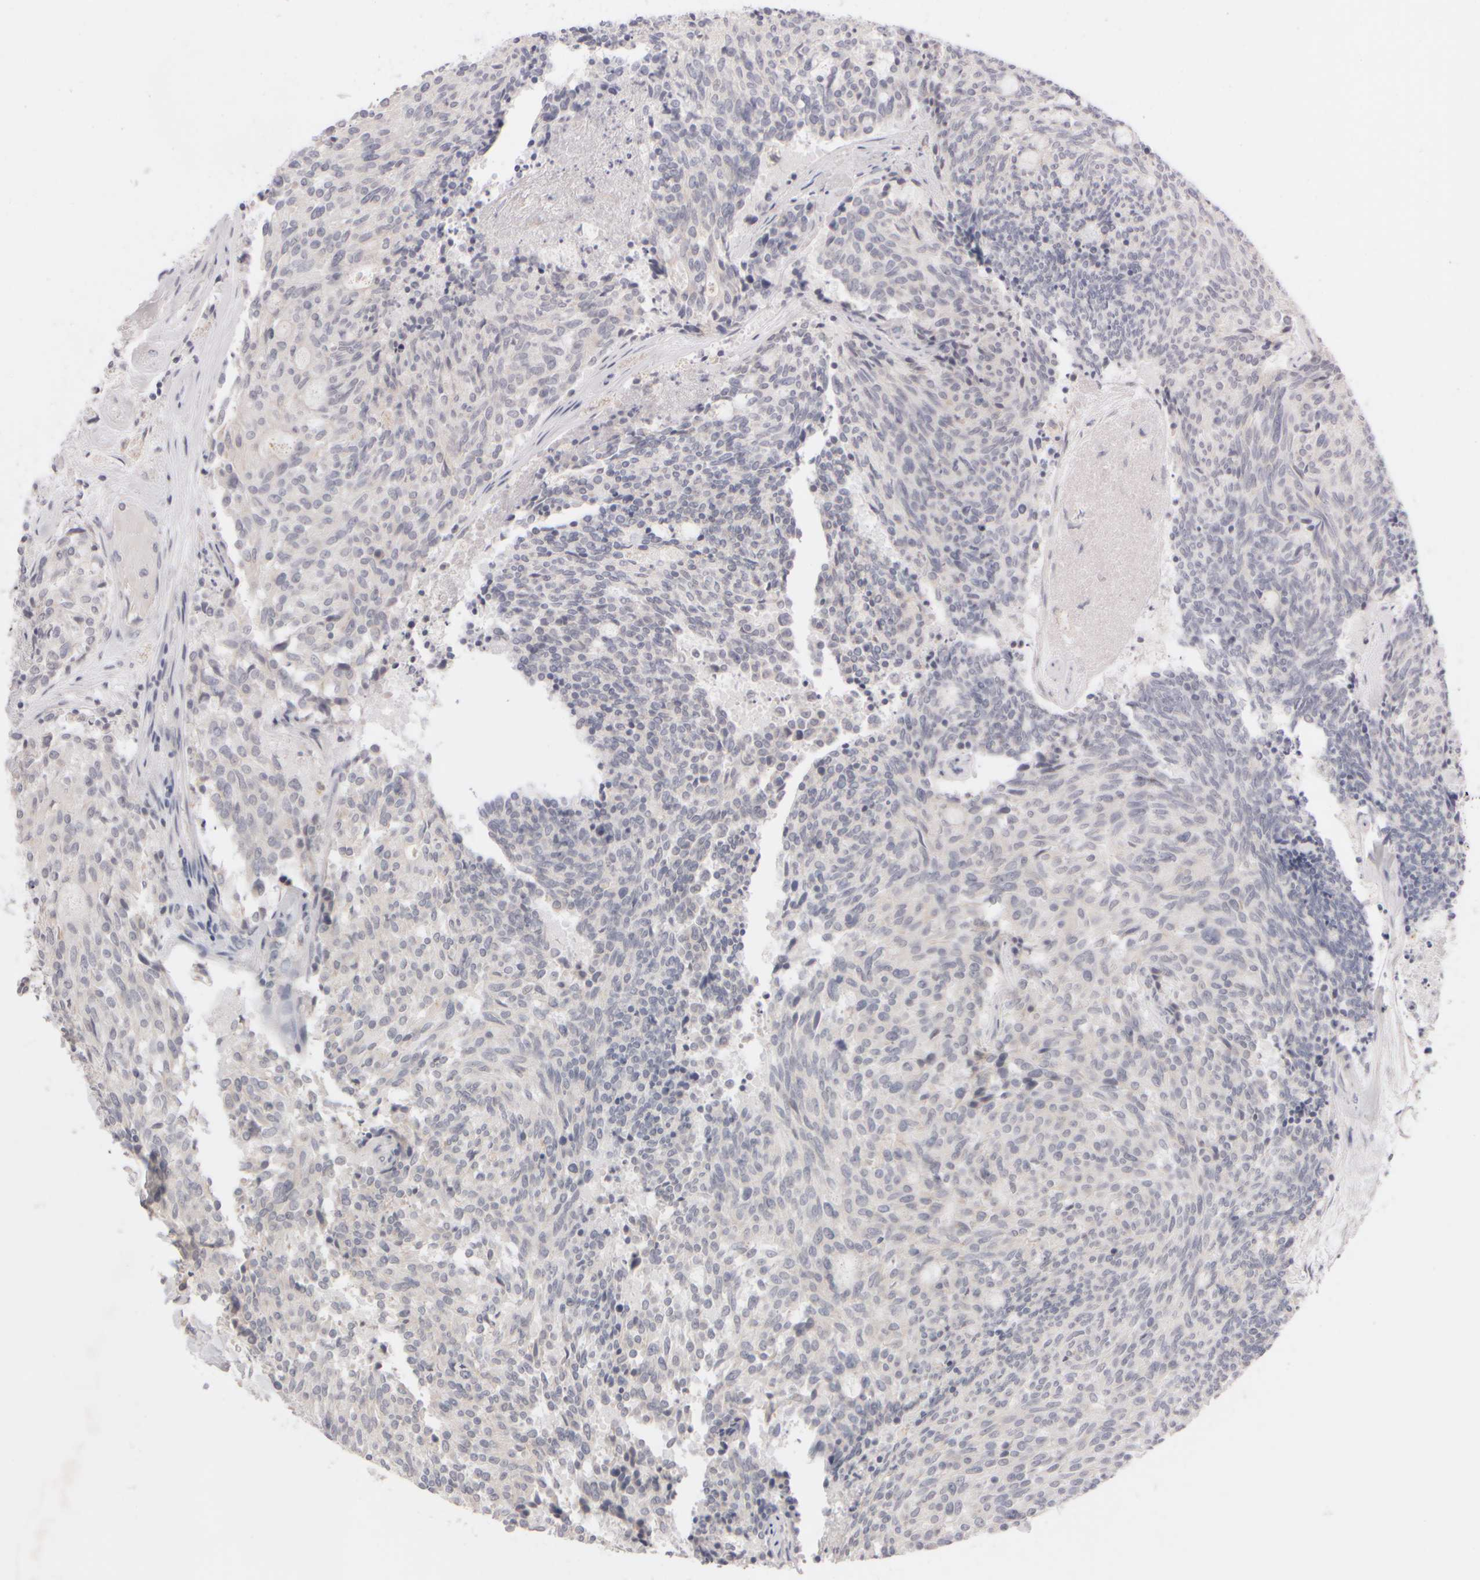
{"staining": {"intensity": "negative", "quantity": "none", "location": "none"}, "tissue": "carcinoid", "cell_type": "Tumor cells", "image_type": "cancer", "snomed": [{"axis": "morphology", "description": "Carcinoid, malignant, NOS"}, {"axis": "topography", "description": "Pancreas"}], "caption": "The immunohistochemistry (IHC) image has no significant expression in tumor cells of carcinoid tissue. (DAB IHC with hematoxylin counter stain).", "gene": "ZNF112", "patient": {"sex": "female", "age": 54}}